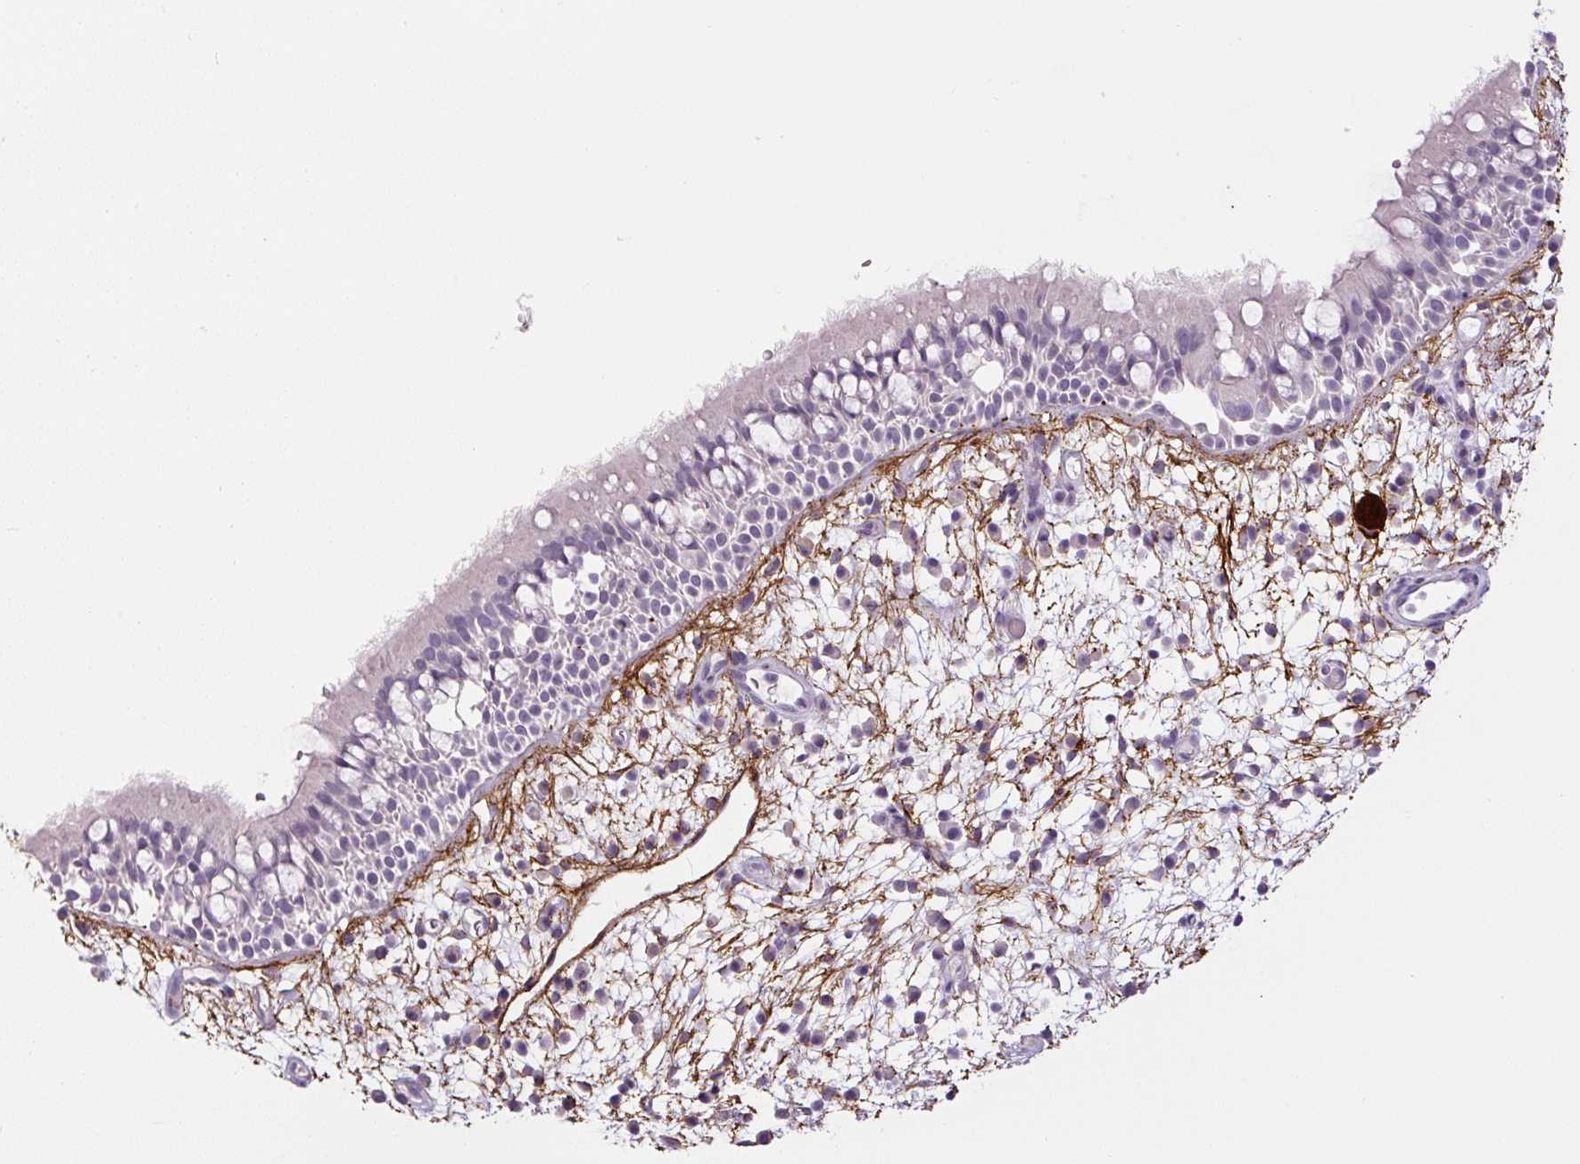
{"staining": {"intensity": "negative", "quantity": "none", "location": "none"}, "tissue": "nasopharynx", "cell_type": "Respiratory epithelial cells", "image_type": "normal", "snomed": [{"axis": "morphology", "description": "Normal tissue, NOS"}, {"axis": "morphology", "description": "Inflammation, NOS"}, {"axis": "topography", "description": "Nasopharynx"}], "caption": "Nasopharynx stained for a protein using immunohistochemistry (IHC) reveals no staining respiratory epithelial cells.", "gene": "FBN1", "patient": {"sex": "male", "age": 54}}